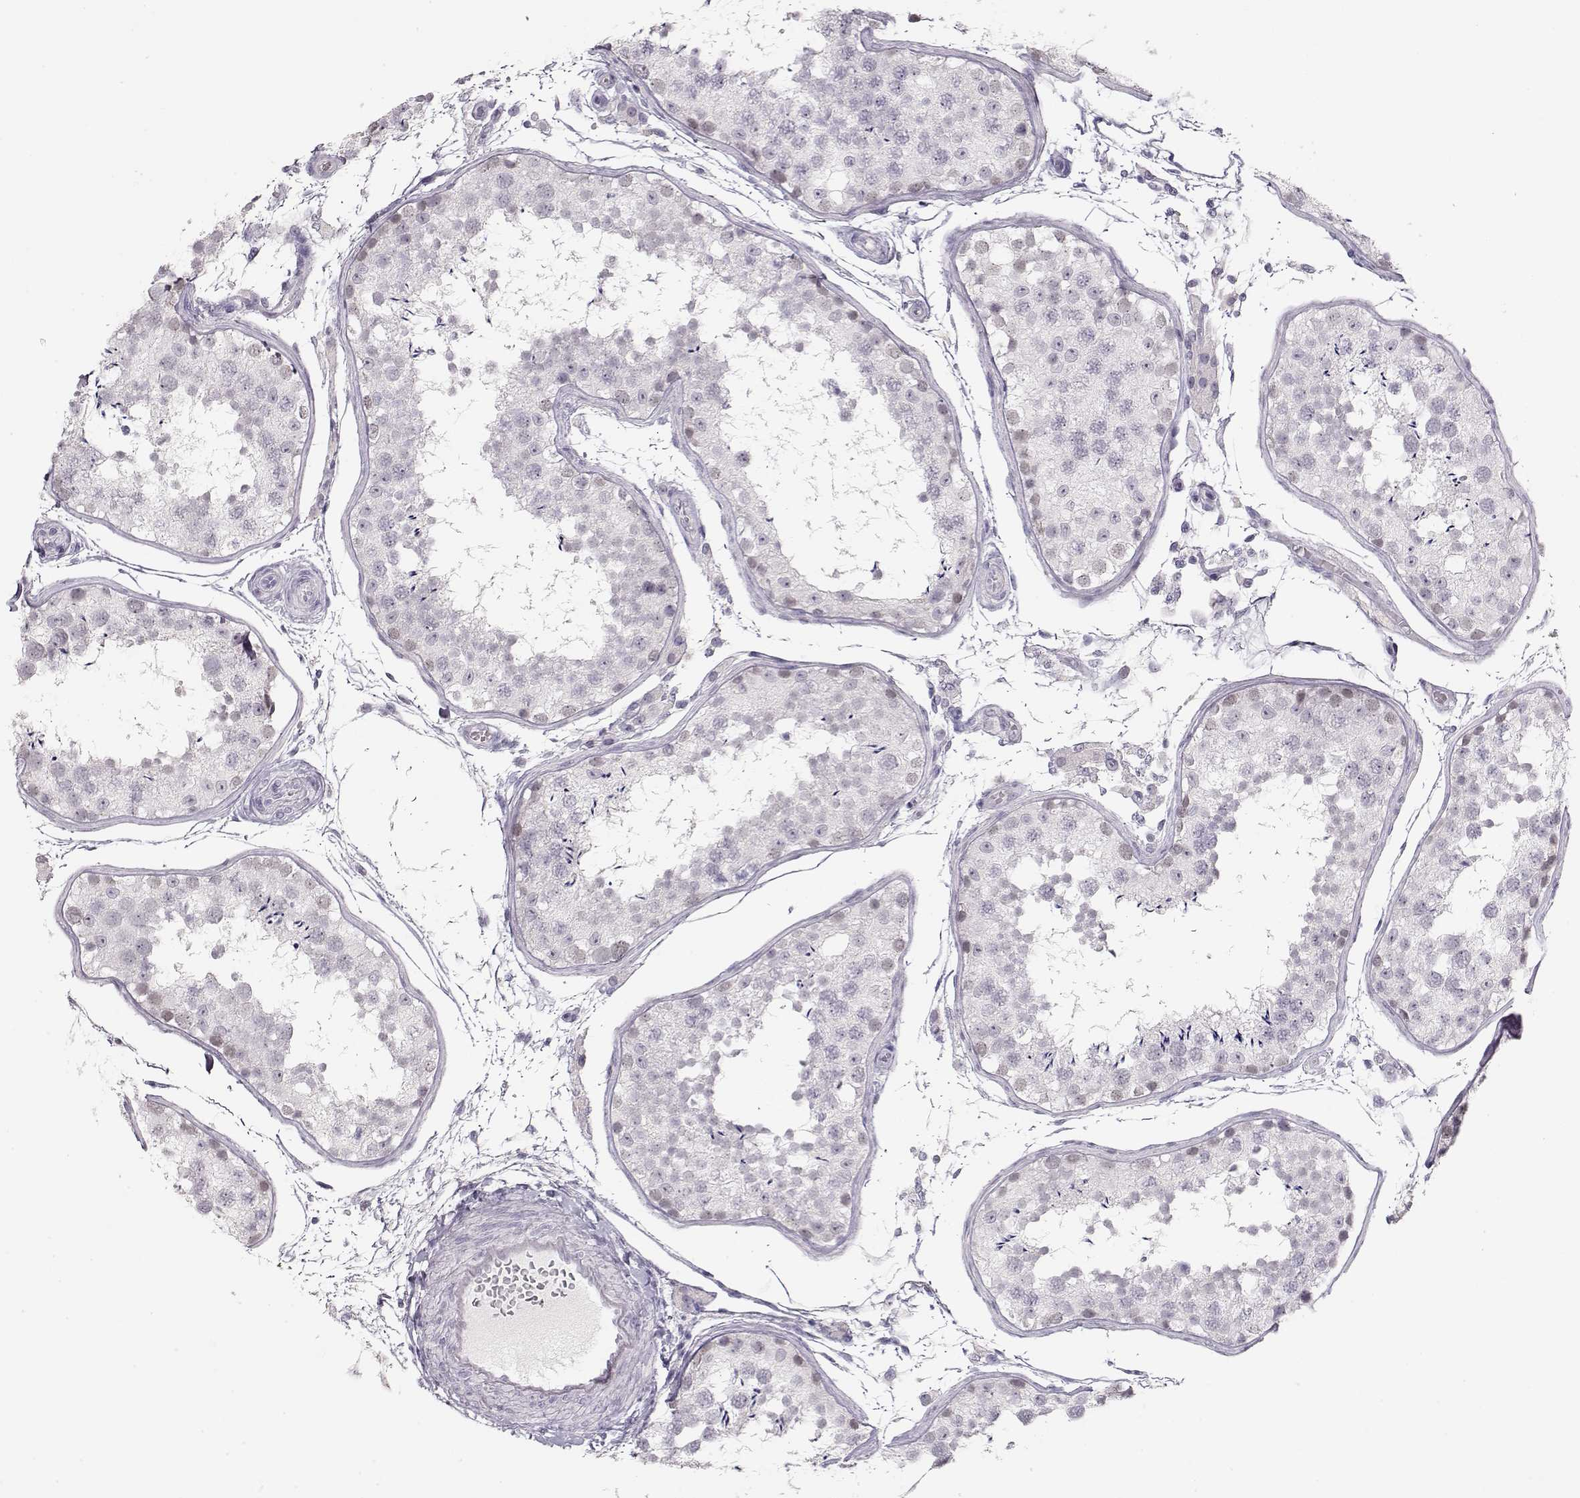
{"staining": {"intensity": "weak", "quantity": "<25%", "location": "nuclear"}, "tissue": "testis", "cell_type": "Cells in seminiferous ducts", "image_type": "normal", "snomed": [{"axis": "morphology", "description": "Normal tissue, NOS"}, {"axis": "topography", "description": "Testis"}], "caption": "High power microscopy photomicrograph of an IHC micrograph of benign testis, revealing no significant staining in cells in seminiferous ducts. (DAB IHC visualized using brightfield microscopy, high magnification).", "gene": "IMPG1", "patient": {"sex": "male", "age": 29}}